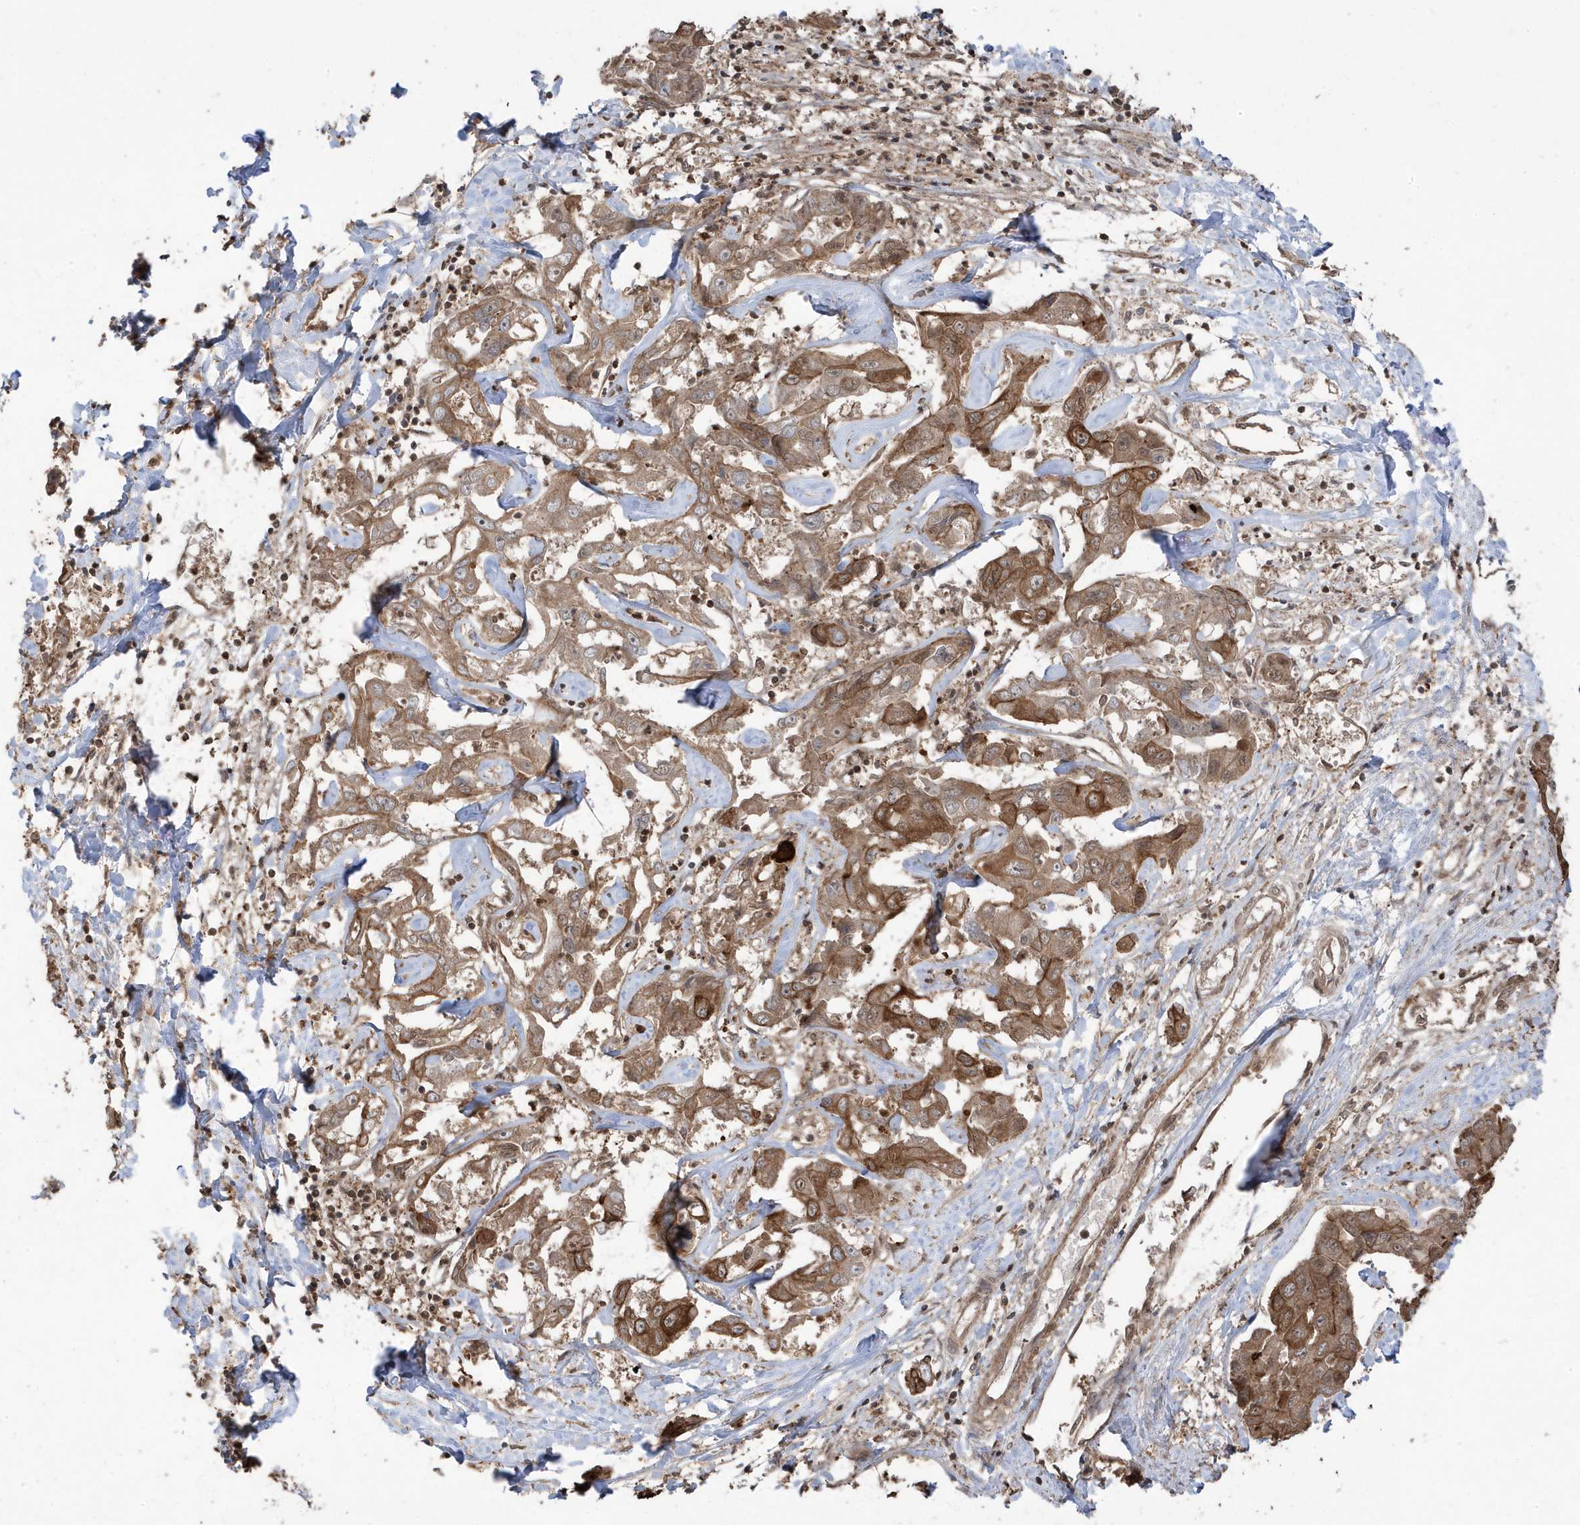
{"staining": {"intensity": "moderate", "quantity": ">75%", "location": "cytoplasmic/membranous"}, "tissue": "liver cancer", "cell_type": "Tumor cells", "image_type": "cancer", "snomed": [{"axis": "morphology", "description": "Cholangiocarcinoma"}, {"axis": "topography", "description": "Liver"}], "caption": "IHC (DAB (3,3'-diaminobenzidine)) staining of human cholangiocarcinoma (liver) reveals moderate cytoplasmic/membranous protein expression in about >75% of tumor cells.", "gene": "ASAP1", "patient": {"sex": "male", "age": 59}}